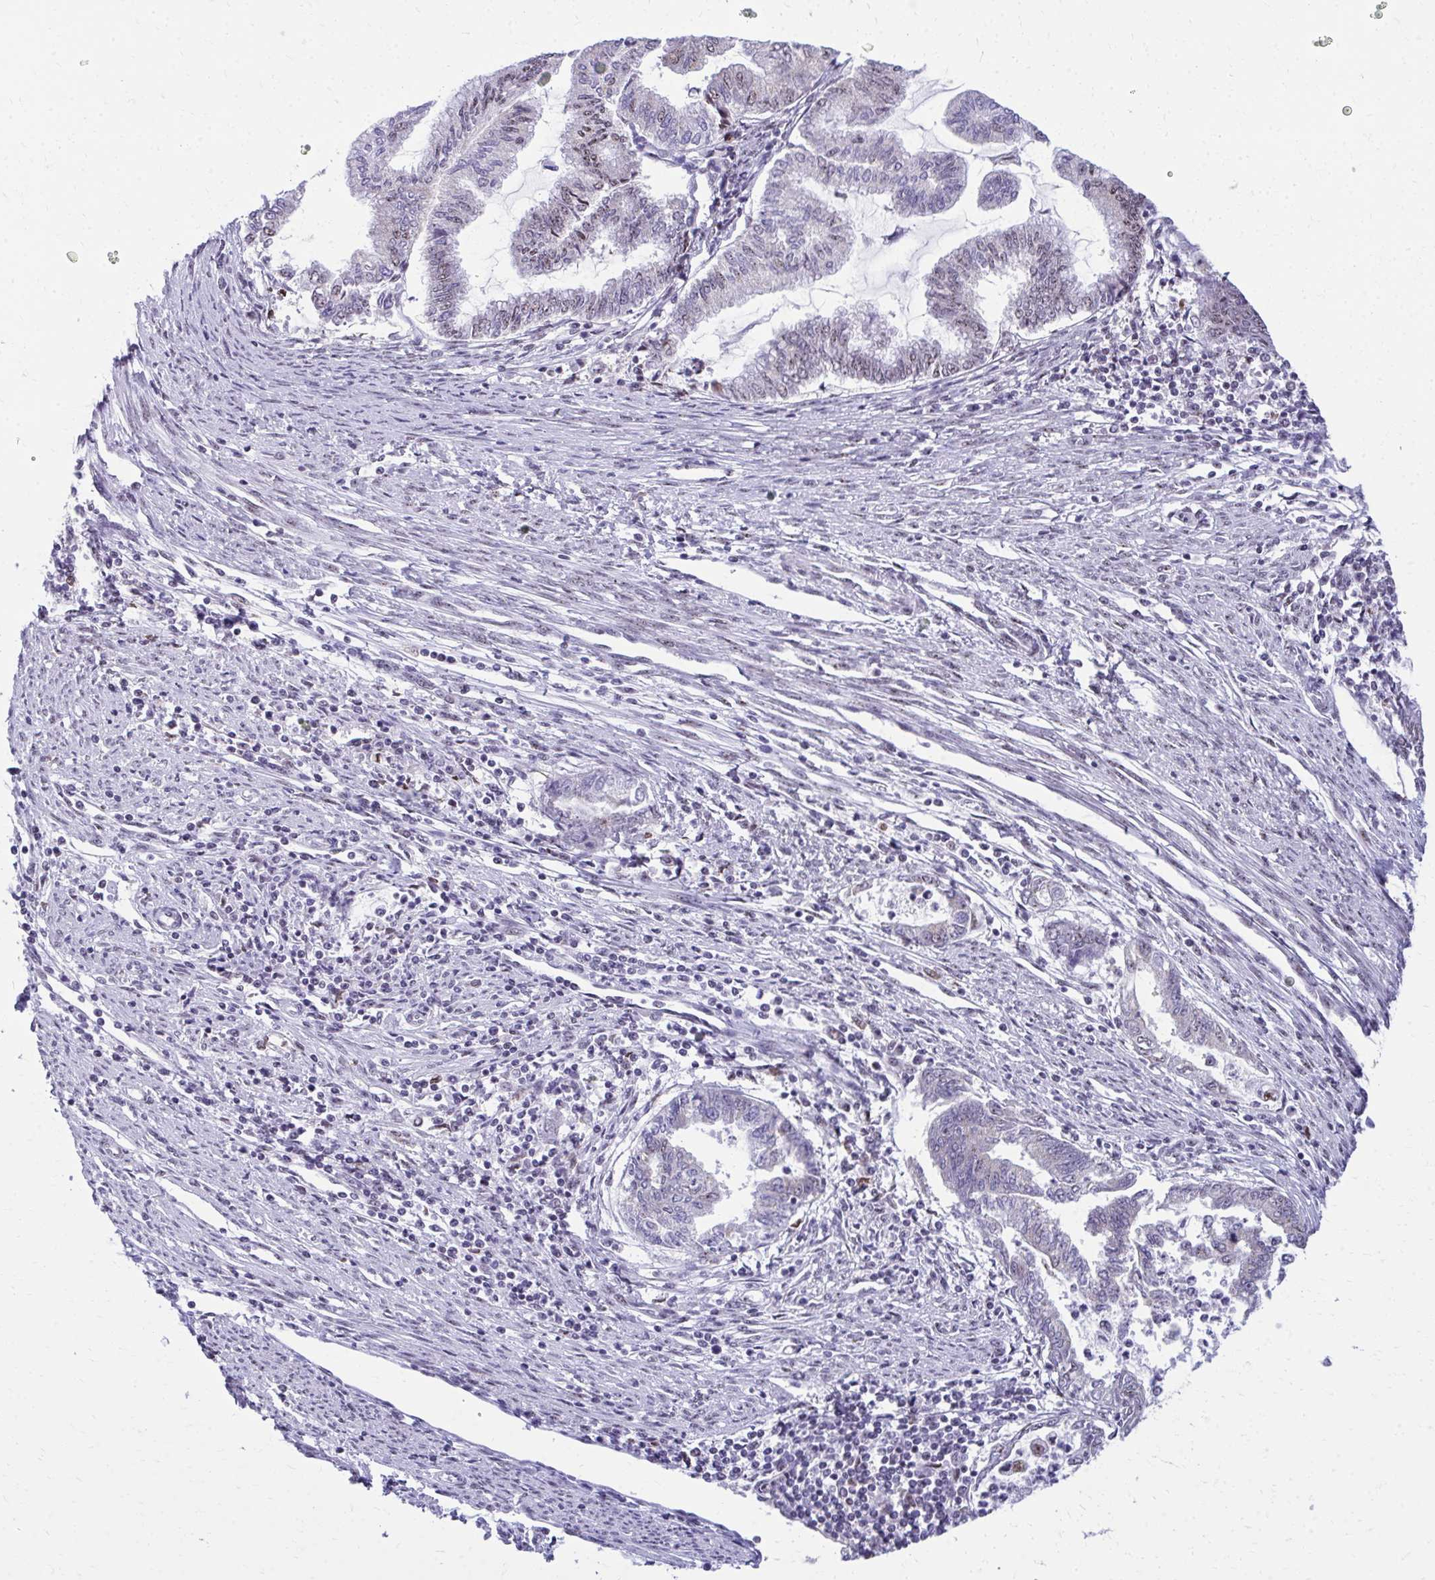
{"staining": {"intensity": "moderate", "quantity": "25%-75%", "location": "nuclear"}, "tissue": "endometrial cancer", "cell_type": "Tumor cells", "image_type": "cancer", "snomed": [{"axis": "morphology", "description": "Adenocarcinoma, NOS"}, {"axis": "topography", "description": "Endometrium"}], "caption": "Immunohistochemical staining of adenocarcinoma (endometrial) displays moderate nuclear protein expression in about 25%-75% of tumor cells.", "gene": "PELP1", "patient": {"sex": "female", "age": 79}}